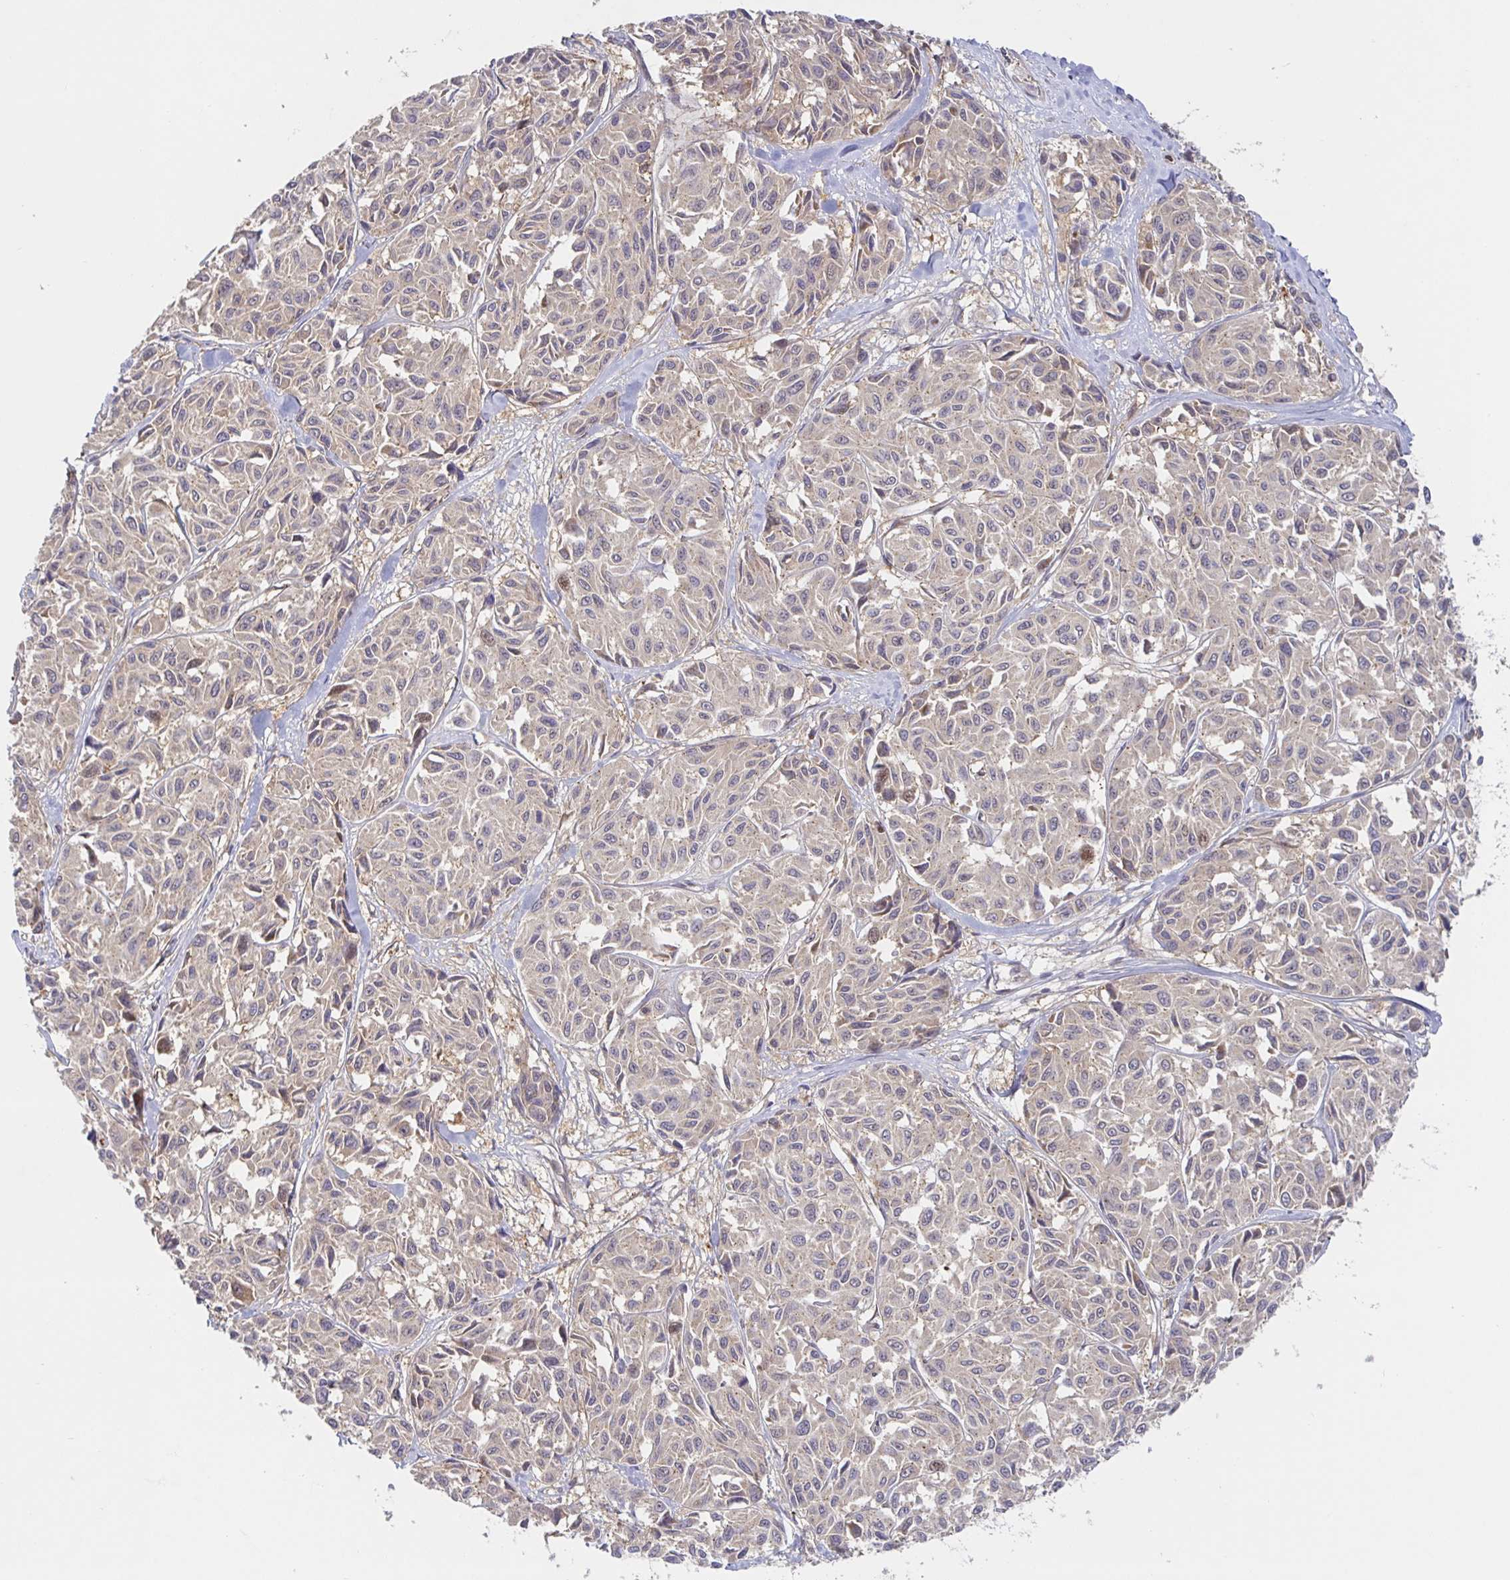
{"staining": {"intensity": "moderate", "quantity": "25%-75%", "location": "cytoplasmic/membranous"}, "tissue": "melanoma", "cell_type": "Tumor cells", "image_type": "cancer", "snomed": [{"axis": "morphology", "description": "Malignant melanoma, NOS"}, {"axis": "topography", "description": "Skin"}], "caption": "This is a histology image of IHC staining of melanoma, which shows moderate expression in the cytoplasmic/membranous of tumor cells.", "gene": "AACS", "patient": {"sex": "female", "age": 66}}